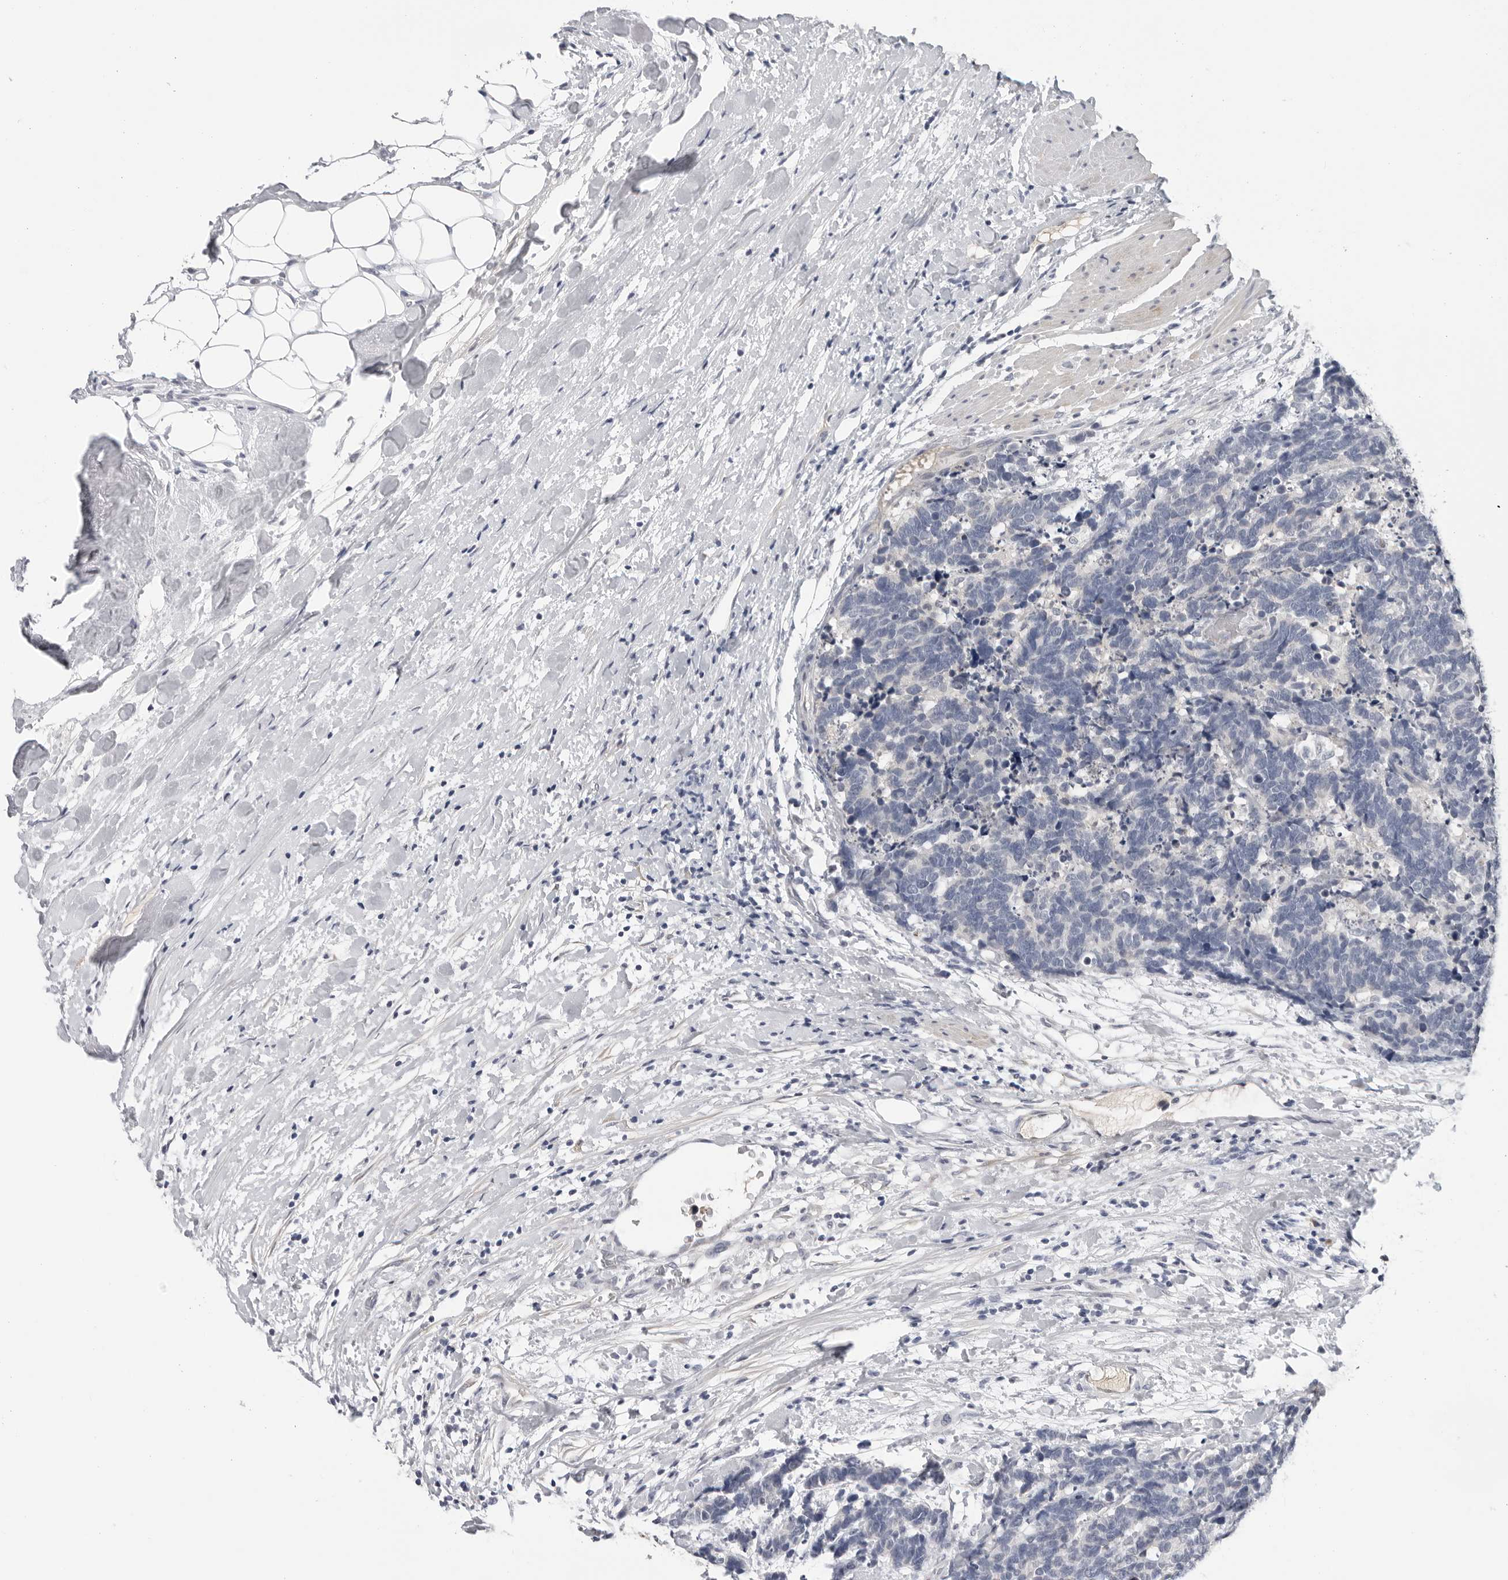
{"staining": {"intensity": "negative", "quantity": "none", "location": "none"}, "tissue": "carcinoid", "cell_type": "Tumor cells", "image_type": "cancer", "snomed": [{"axis": "morphology", "description": "Carcinoma, NOS"}, {"axis": "morphology", "description": "Carcinoid, malignant, NOS"}, {"axis": "topography", "description": "Urinary bladder"}], "caption": "Immunohistochemical staining of human carcinoma demonstrates no significant staining in tumor cells.", "gene": "ZNF502", "patient": {"sex": "male", "age": 57}}